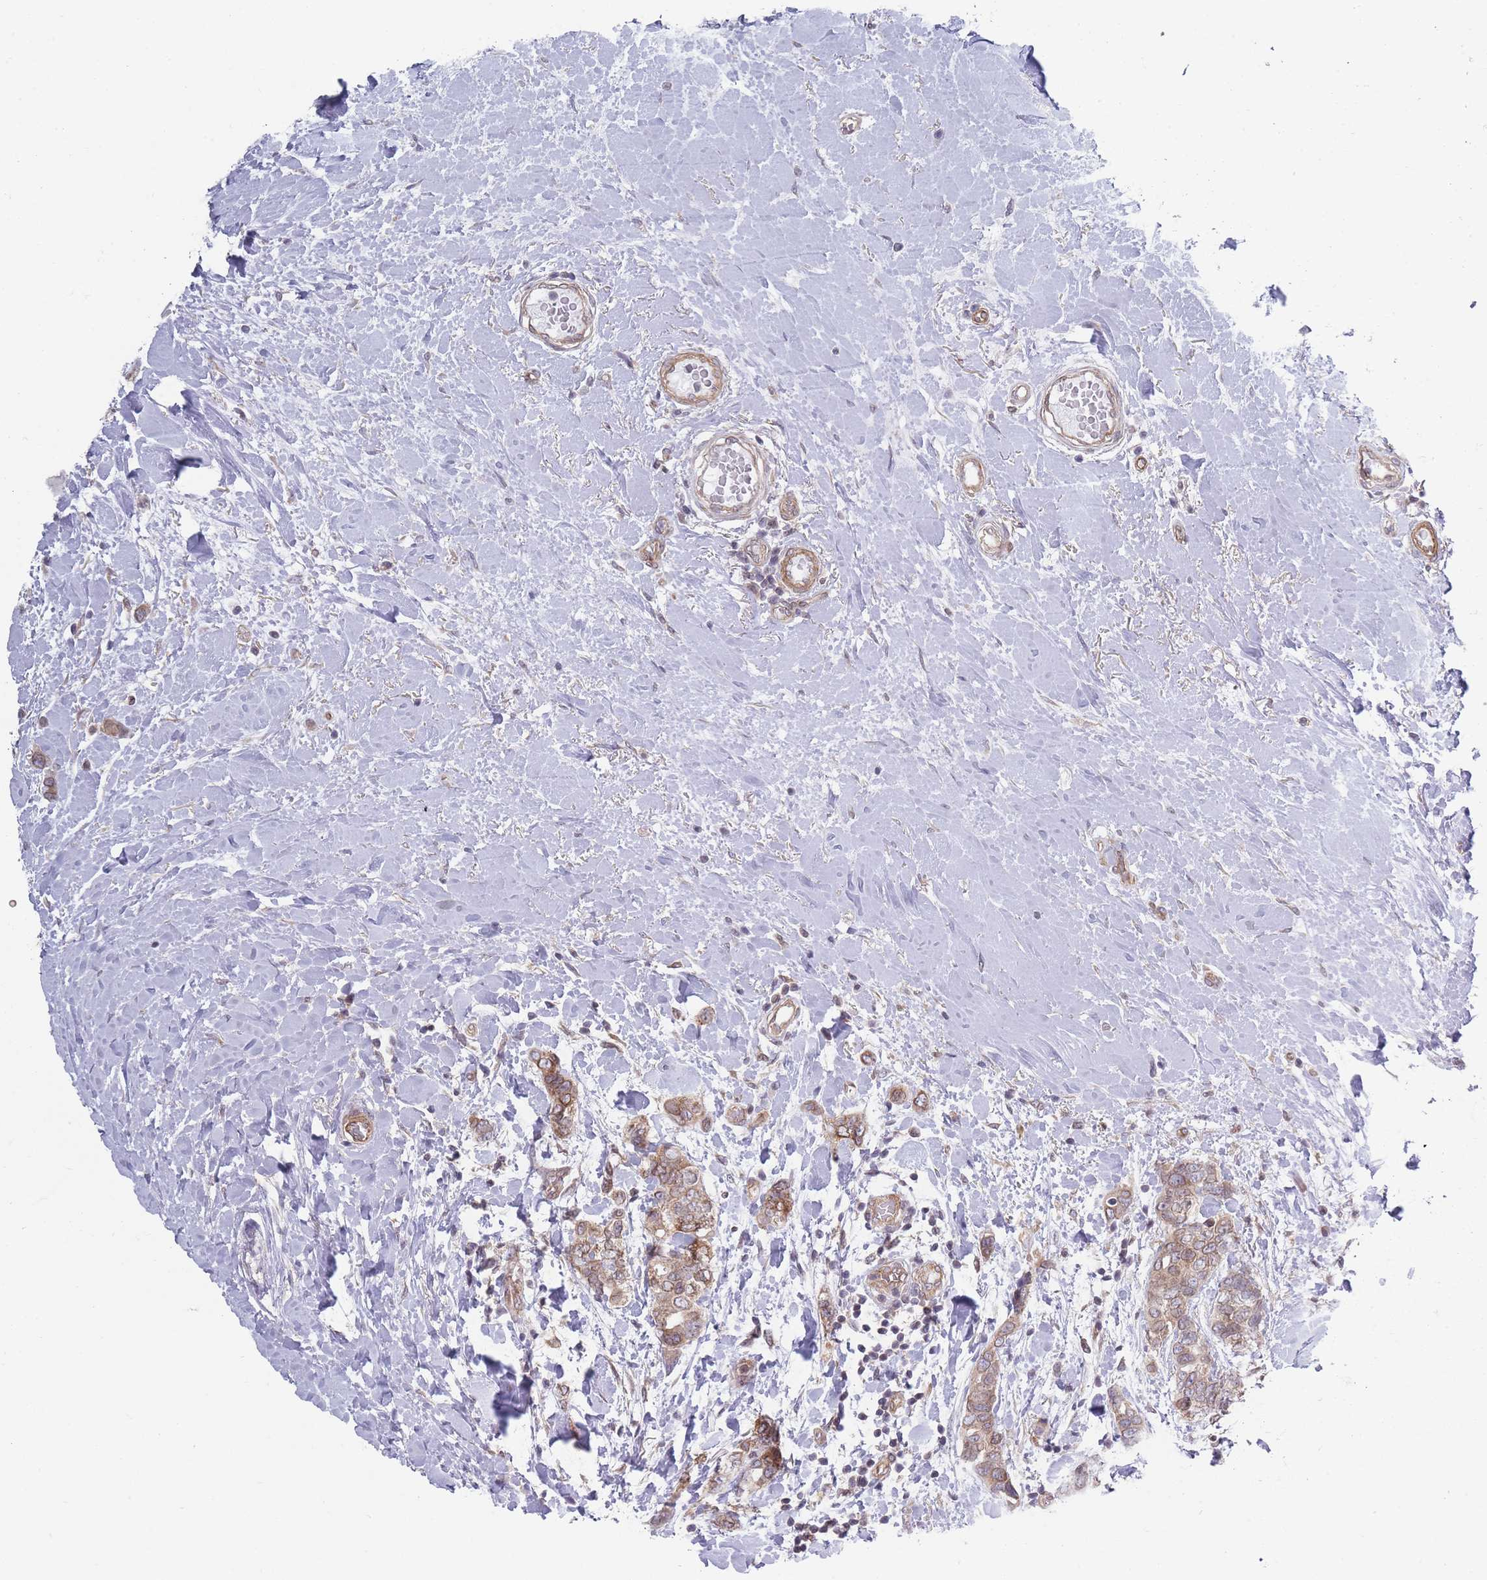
{"staining": {"intensity": "moderate", "quantity": ">75%", "location": "cytoplasmic/membranous"}, "tissue": "breast cancer", "cell_type": "Tumor cells", "image_type": "cancer", "snomed": [{"axis": "morphology", "description": "Lobular carcinoma"}, {"axis": "topography", "description": "Breast"}], "caption": "Lobular carcinoma (breast) stained with DAB (3,3'-diaminobenzidine) immunohistochemistry (IHC) demonstrates medium levels of moderate cytoplasmic/membranous expression in about >75% of tumor cells.", "gene": "VRK2", "patient": {"sex": "female", "age": 51}}